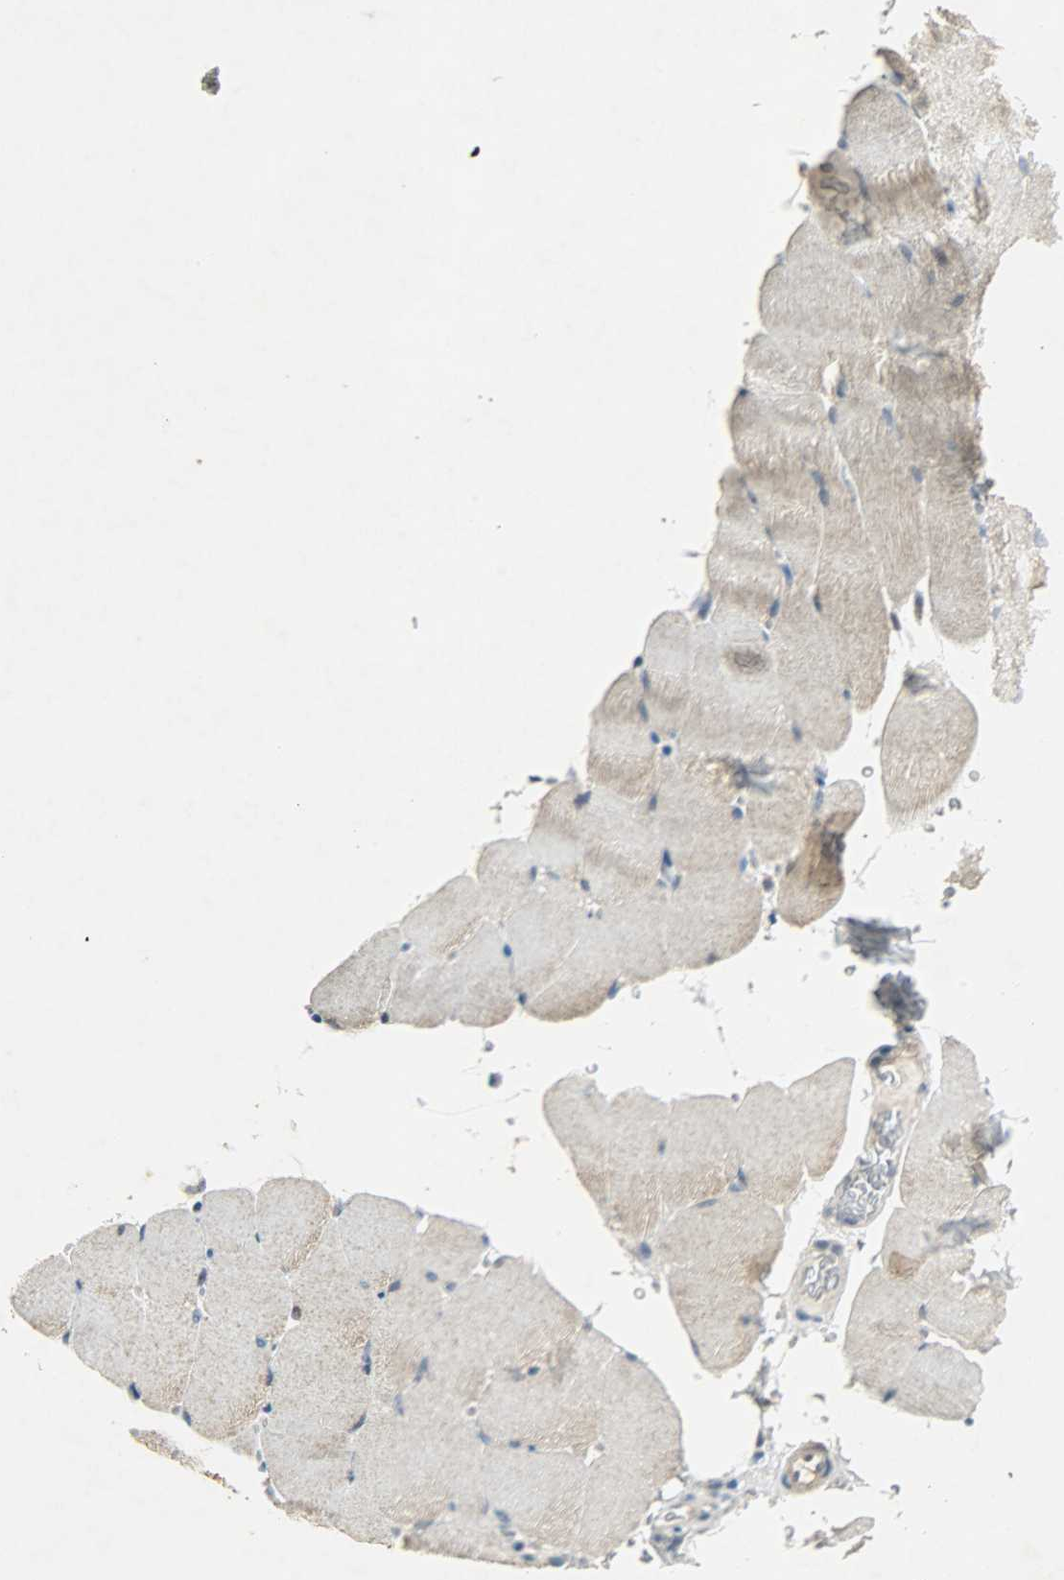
{"staining": {"intensity": "moderate", "quantity": "25%-75%", "location": "cytoplasmic/membranous"}, "tissue": "skeletal muscle", "cell_type": "Myocytes", "image_type": "normal", "snomed": [{"axis": "morphology", "description": "Normal tissue, NOS"}, {"axis": "topography", "description": "Skeletal muscle"}], "caption": "There is medium levels of moderate cytoplasmic/membranous staining in myocytes of benign skeletal muscle, as demonstrated by immunohistochemical staining (brown color).", "gene": "AURKB", "patient": {"sex": "female", "age": 37}}